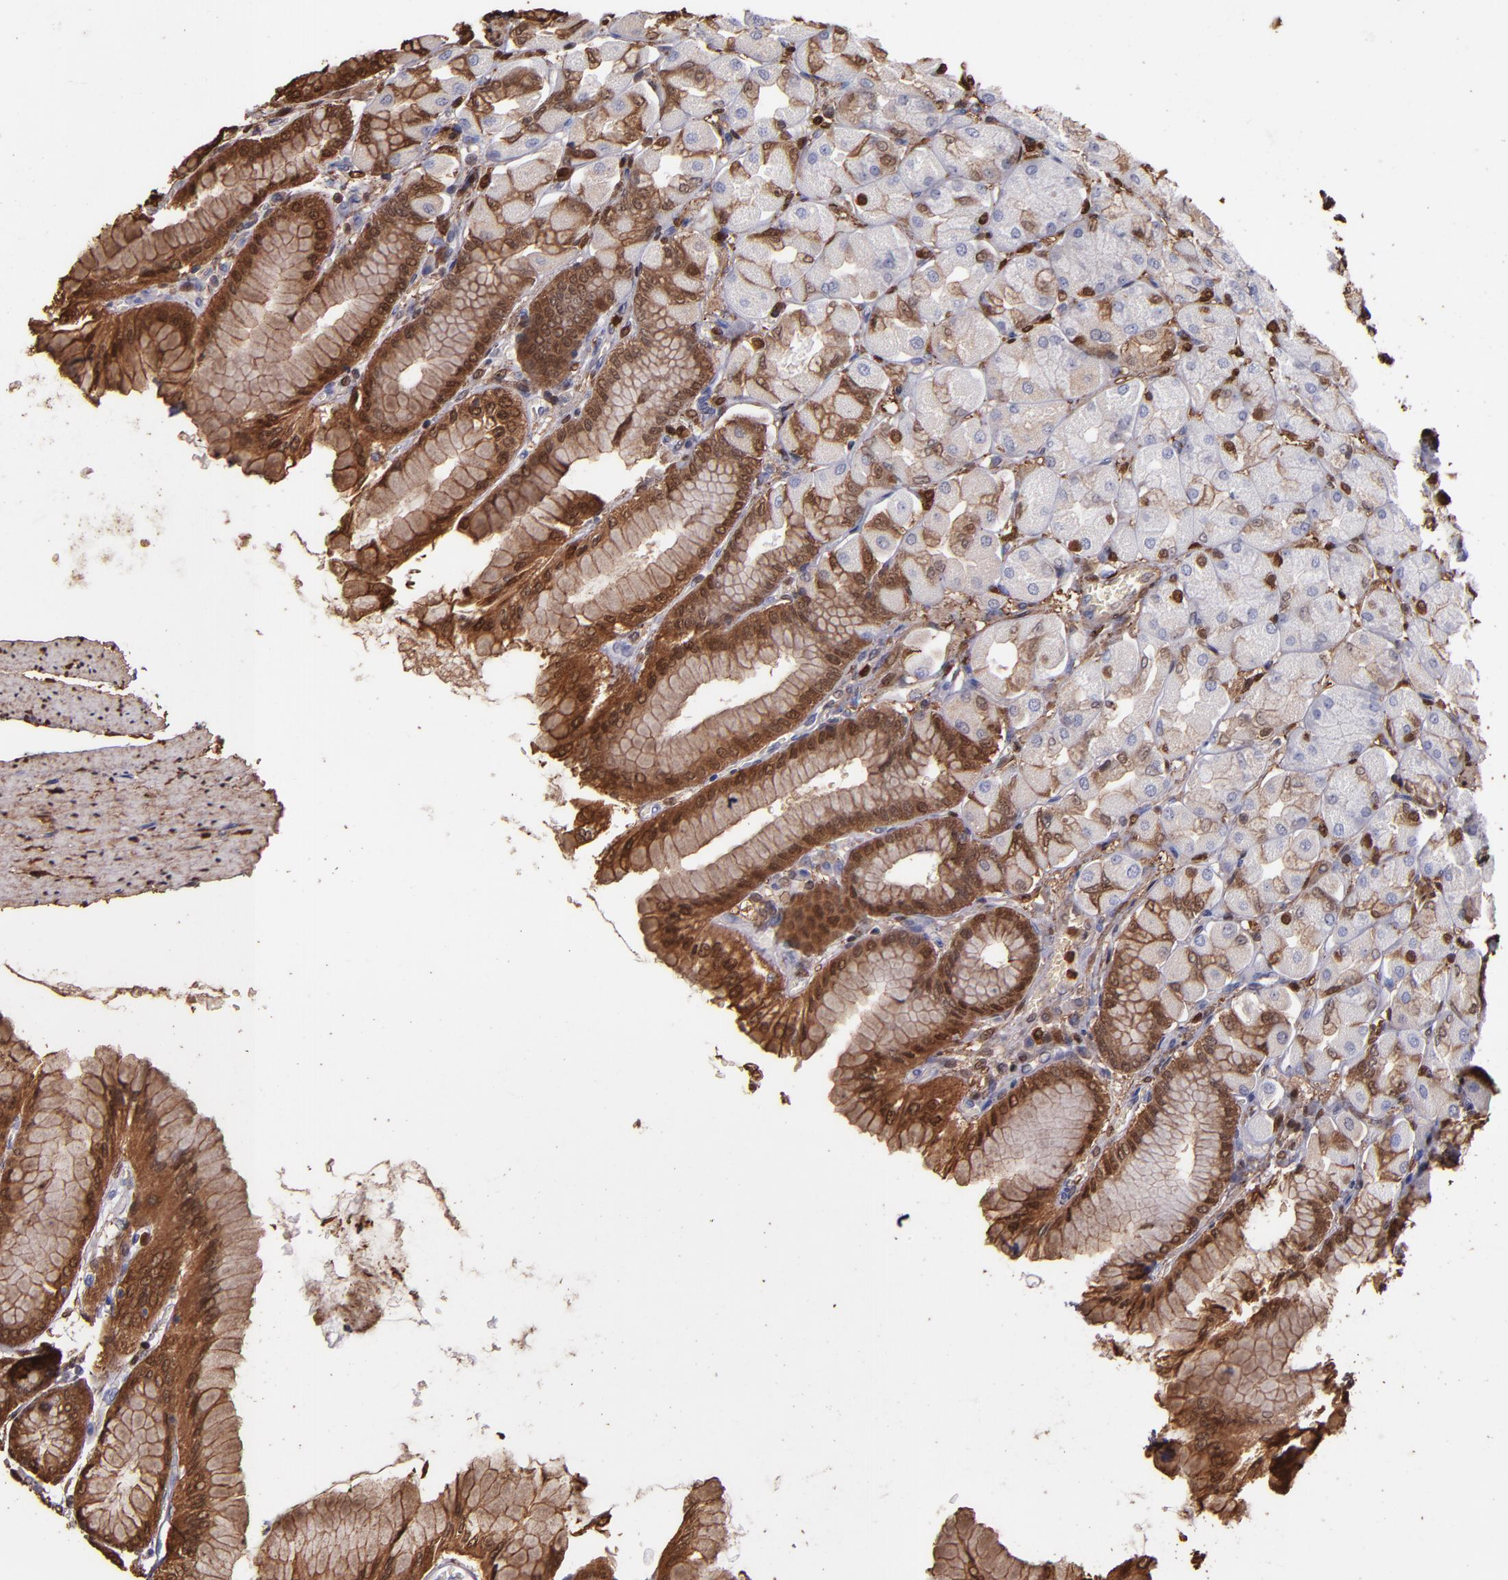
{"staining": {"intensity": "strong", "quantity": "25%-75%", "location": "cytoplasmic/membranous,nuclear"}, "tissue": "stomach", "cell_type": "Glandular cells", "image_type": "normal", "snomed": [{"axis": "morphology", "description": "Normal tissue, NOS"}, {"axis": "topography", "description": "Stomach, upper"}], "caption": "Immunohistochemistry (IHC) of normal stomach shows high levels of strong cytoplasmic/membranous,nuclear staining in about 25%-75% of glandular cells.", "gene": "S100A6", "patient": {"sex": "female", "age": 56}}